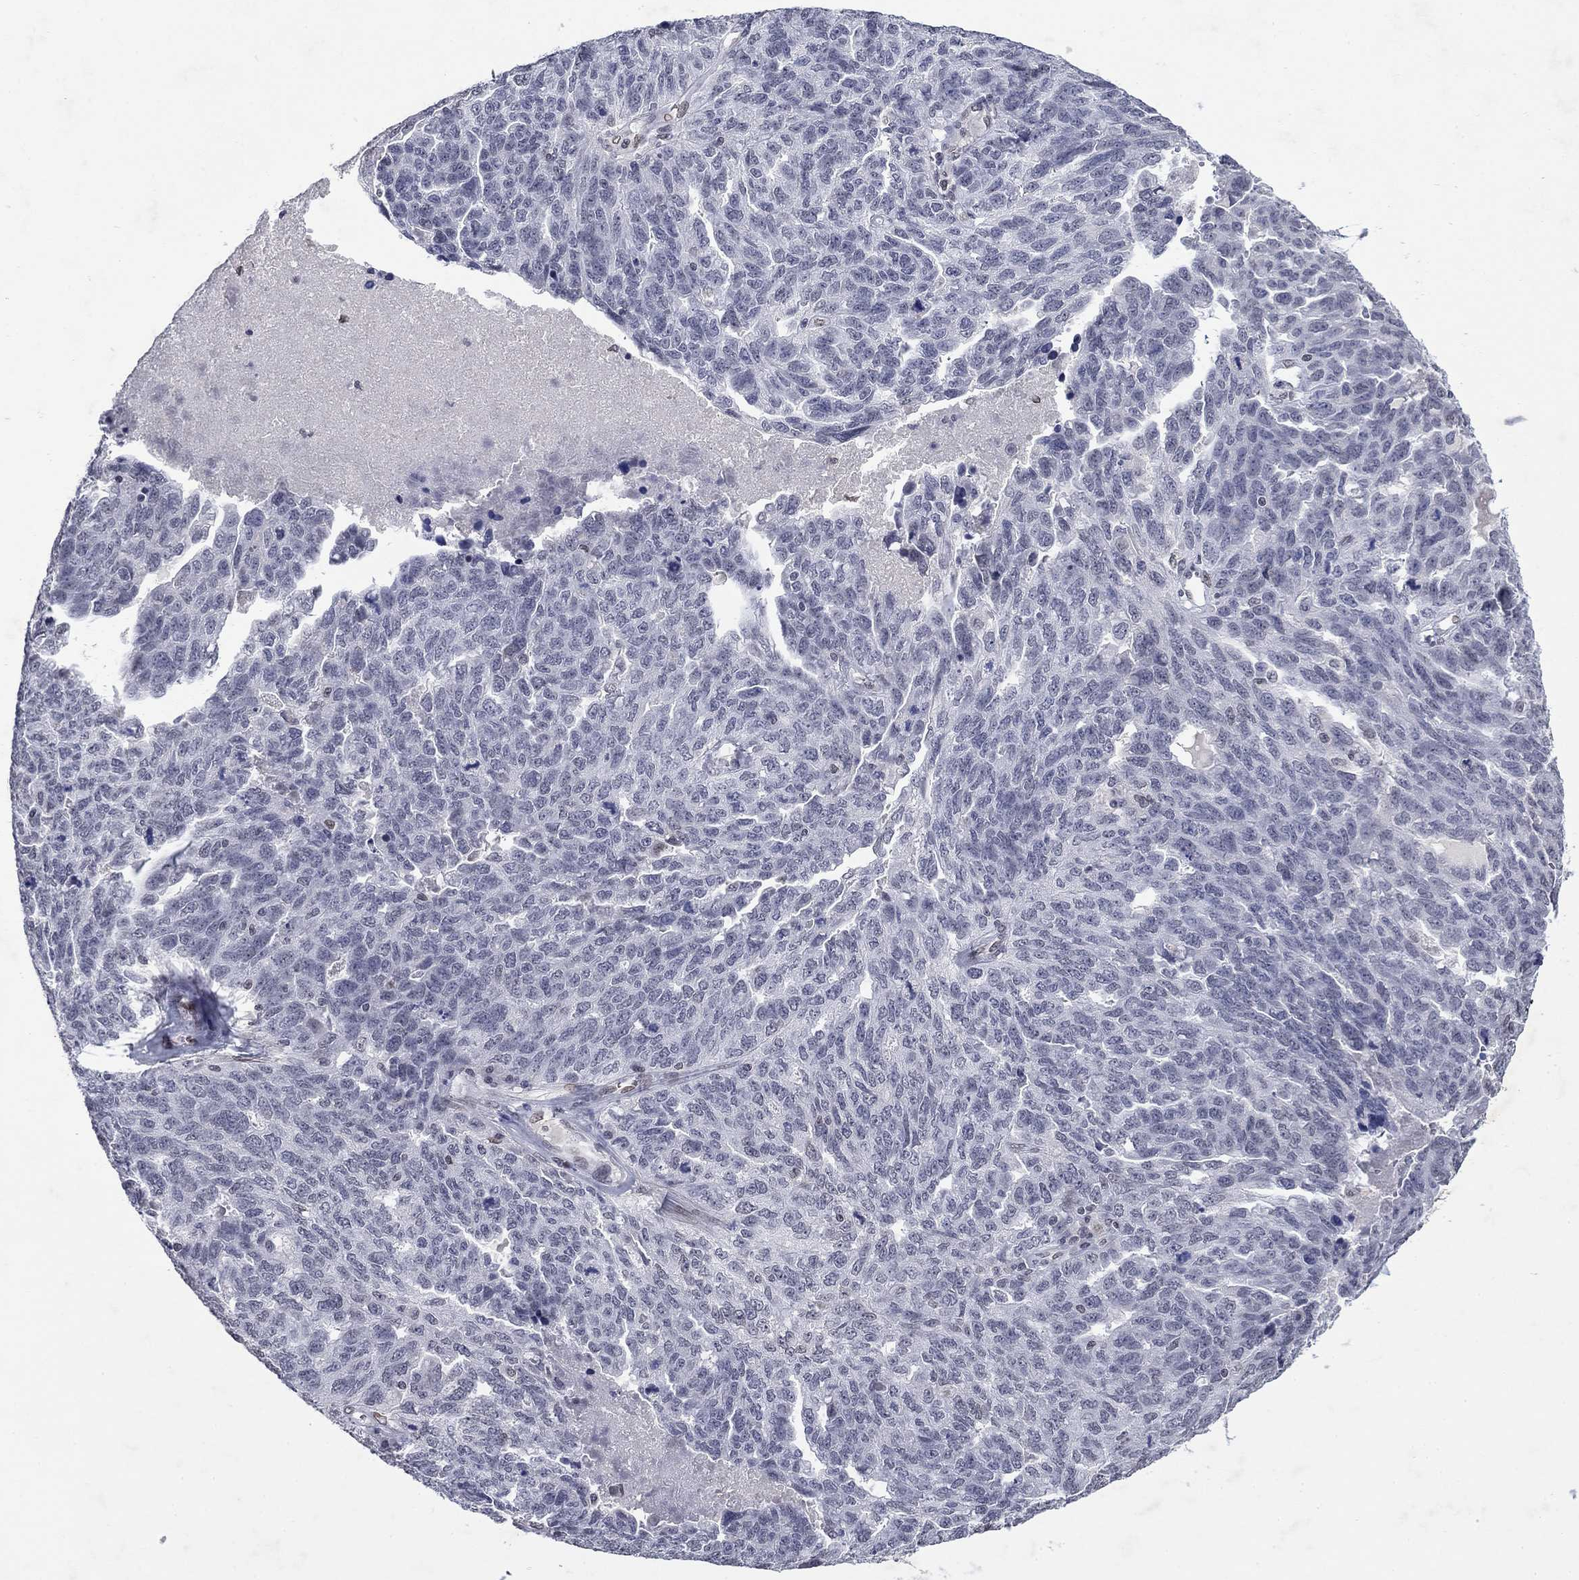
{"staining": {"intensity": "negative", "quantity": "none", "location": "none"}, "tissue": "ovarian cancer", "cell_type": "Tumor cells", "image_type": "cancer", "snomed": [{"axis": "morphology", "description": "Cystadenocarcinoma, serous, NOS"}, {"axis": "topography", "description": "Ovary"}], "caption": "An image of human ovarian cancer is negative for staining in tumor cells. The staining was performed using DAB (3,3'-diaminobenzidine) to visualize the protein expression in brown, while the nuclei were stained in blue with hematoxylin (Magnification: 20x).", "gene": "TOR1AIP1", "patient": {"sex": "female", "age": 71}}